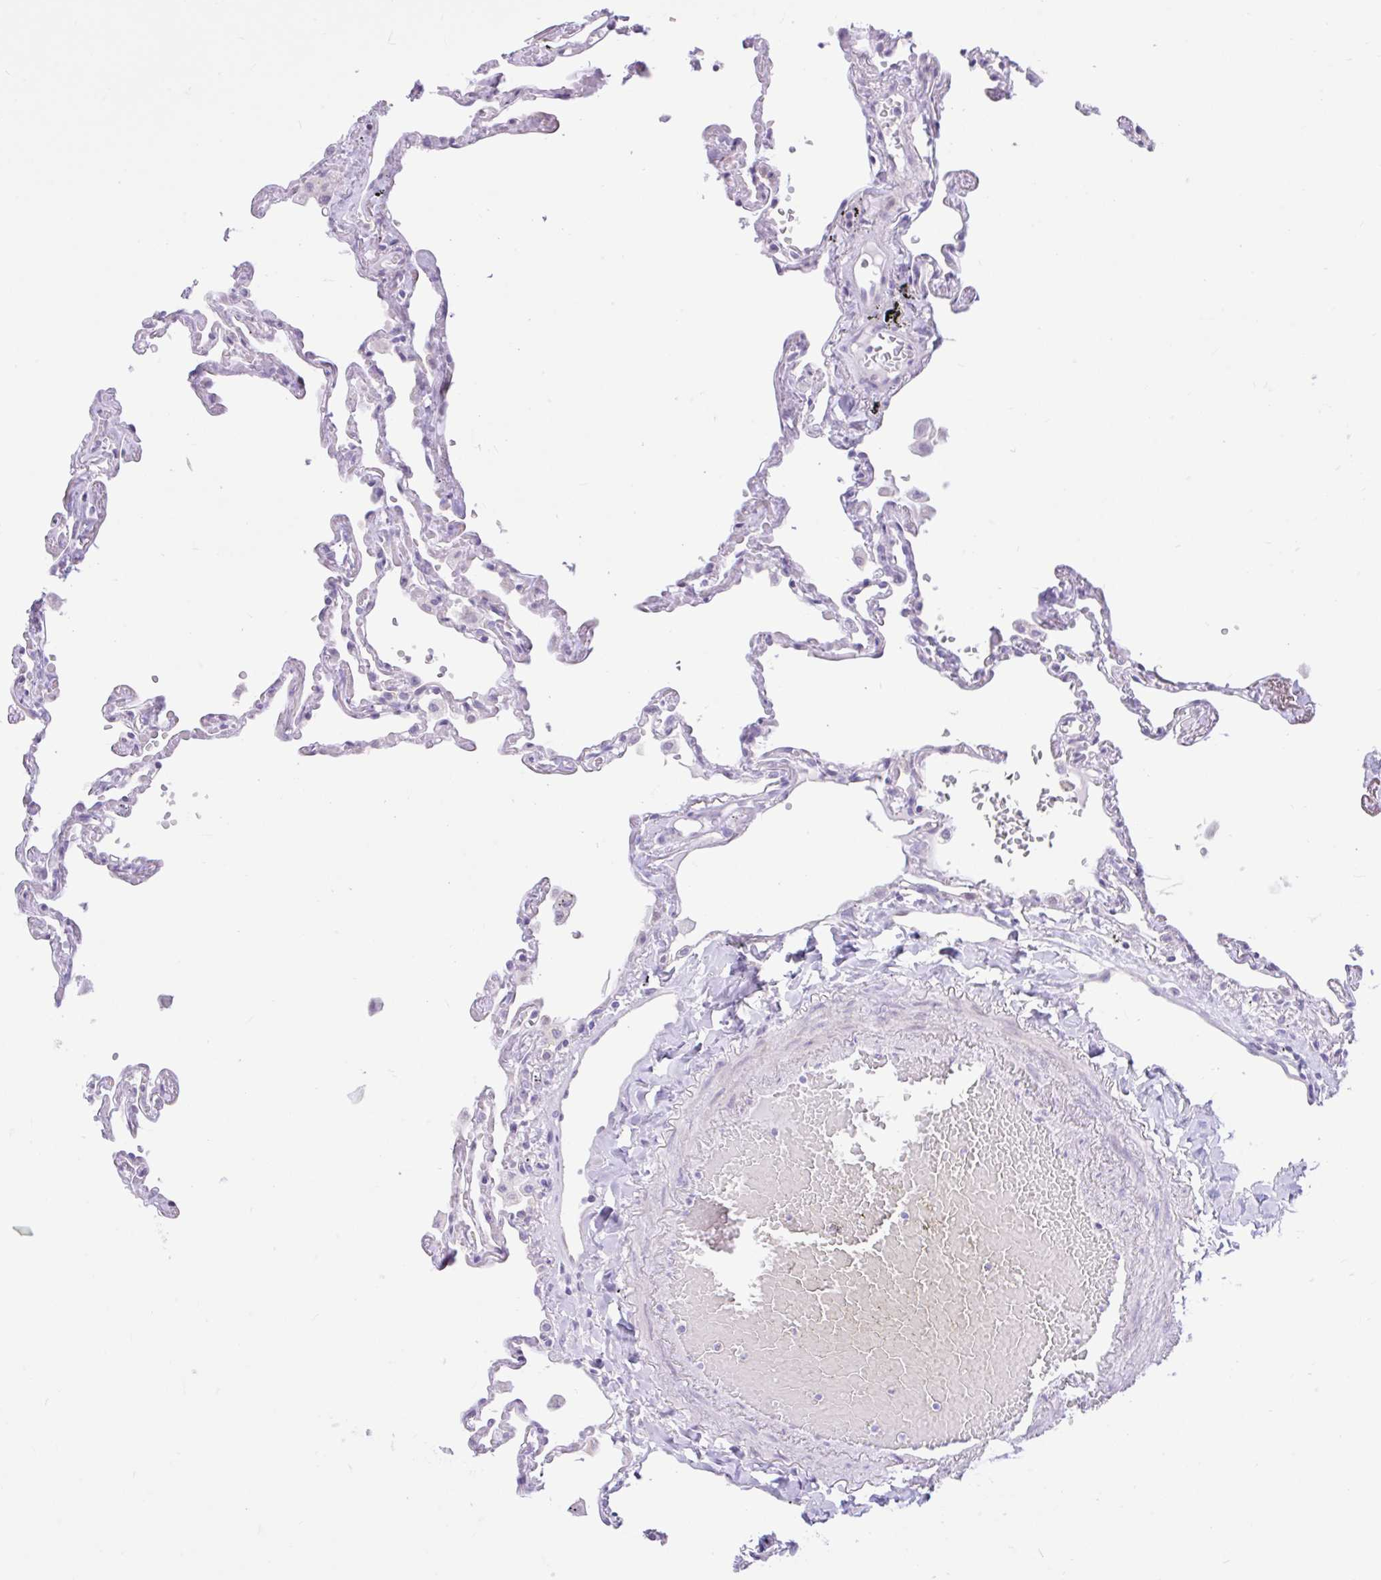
{"staining": {"intensity": "negative", "quantity": "none", "location": "none"}, "tissue": "lung", "cell_type": "Alveolar cells", "image_type": "normal", "snomed": [{"axis": "morphology", "description": "Normal tissue, NOS"}, {"axis": "topography", "description": "Lung"}], "caption": "A high-resolution micrograph shows IHC staining of benign lung, which shows no significant positivity in alveolar cells. (DAB (3,3'-diaminobenzidine) IHC with hematoxylin counter stain).", "gene": "REEP1", "patient": {"sex": "female", "age": 67}}